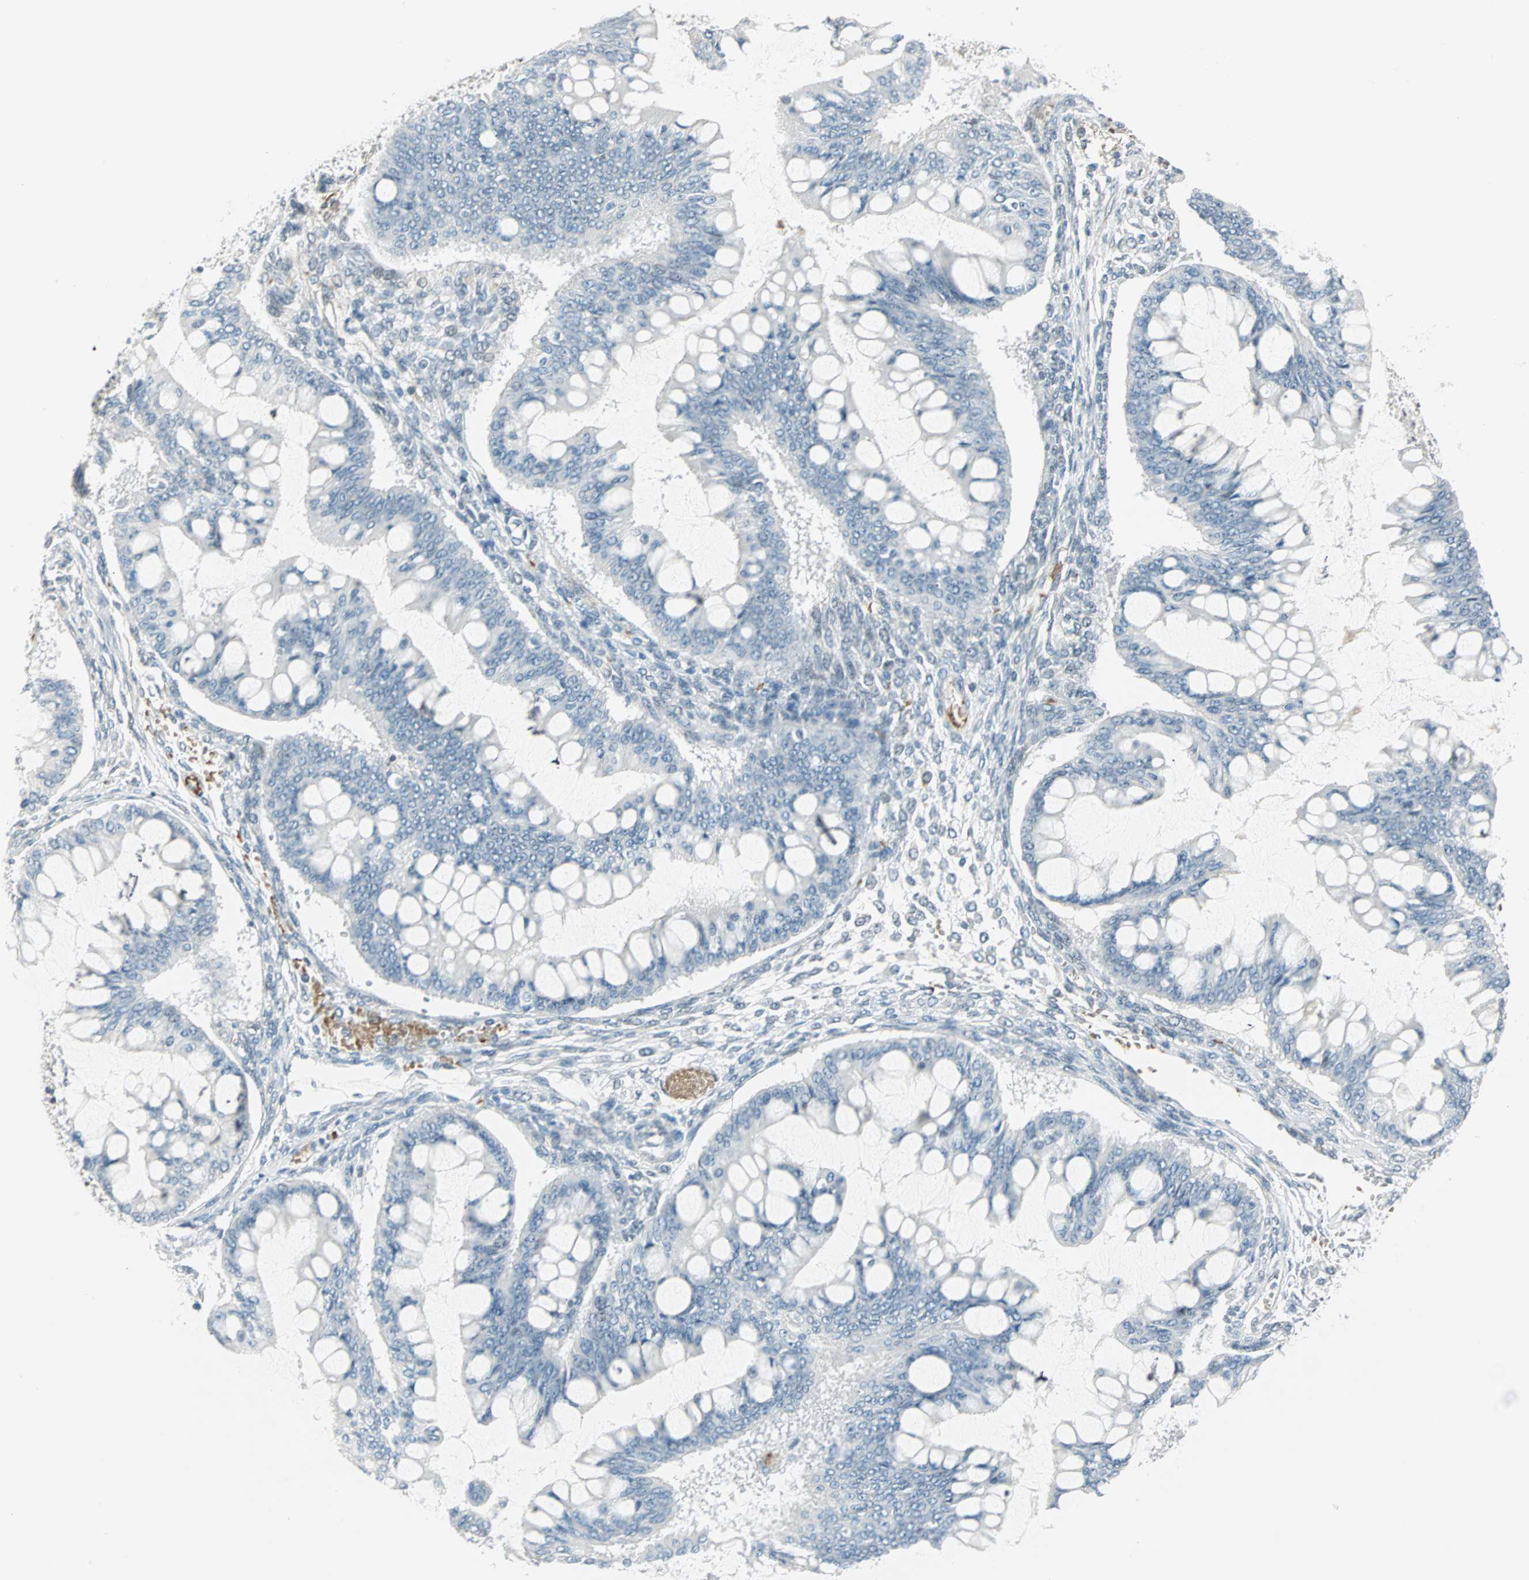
{"staining": {"intensity": "negative", "quantity": "none", "location": "none"}, "tissue": "ovarian cancer", "cell_type": "Tumor cells", "image_type": "cancer", "snomed": [{"axis": "morphology", "description": "Cystadenocarcinoma, mucinous, NOS"}, {"axis": "topography", "description": "Ovary"}], "caption": "This photomicrograph is of ovarian mucinous cystadenocarcinoma stained with immunohistochemistry to label a protein in brown with the nuclei are counter-stained blue. There is no expression in tumor cells.", "gene": "BCAN", "patient": {"sex": "female", "age": 73}}